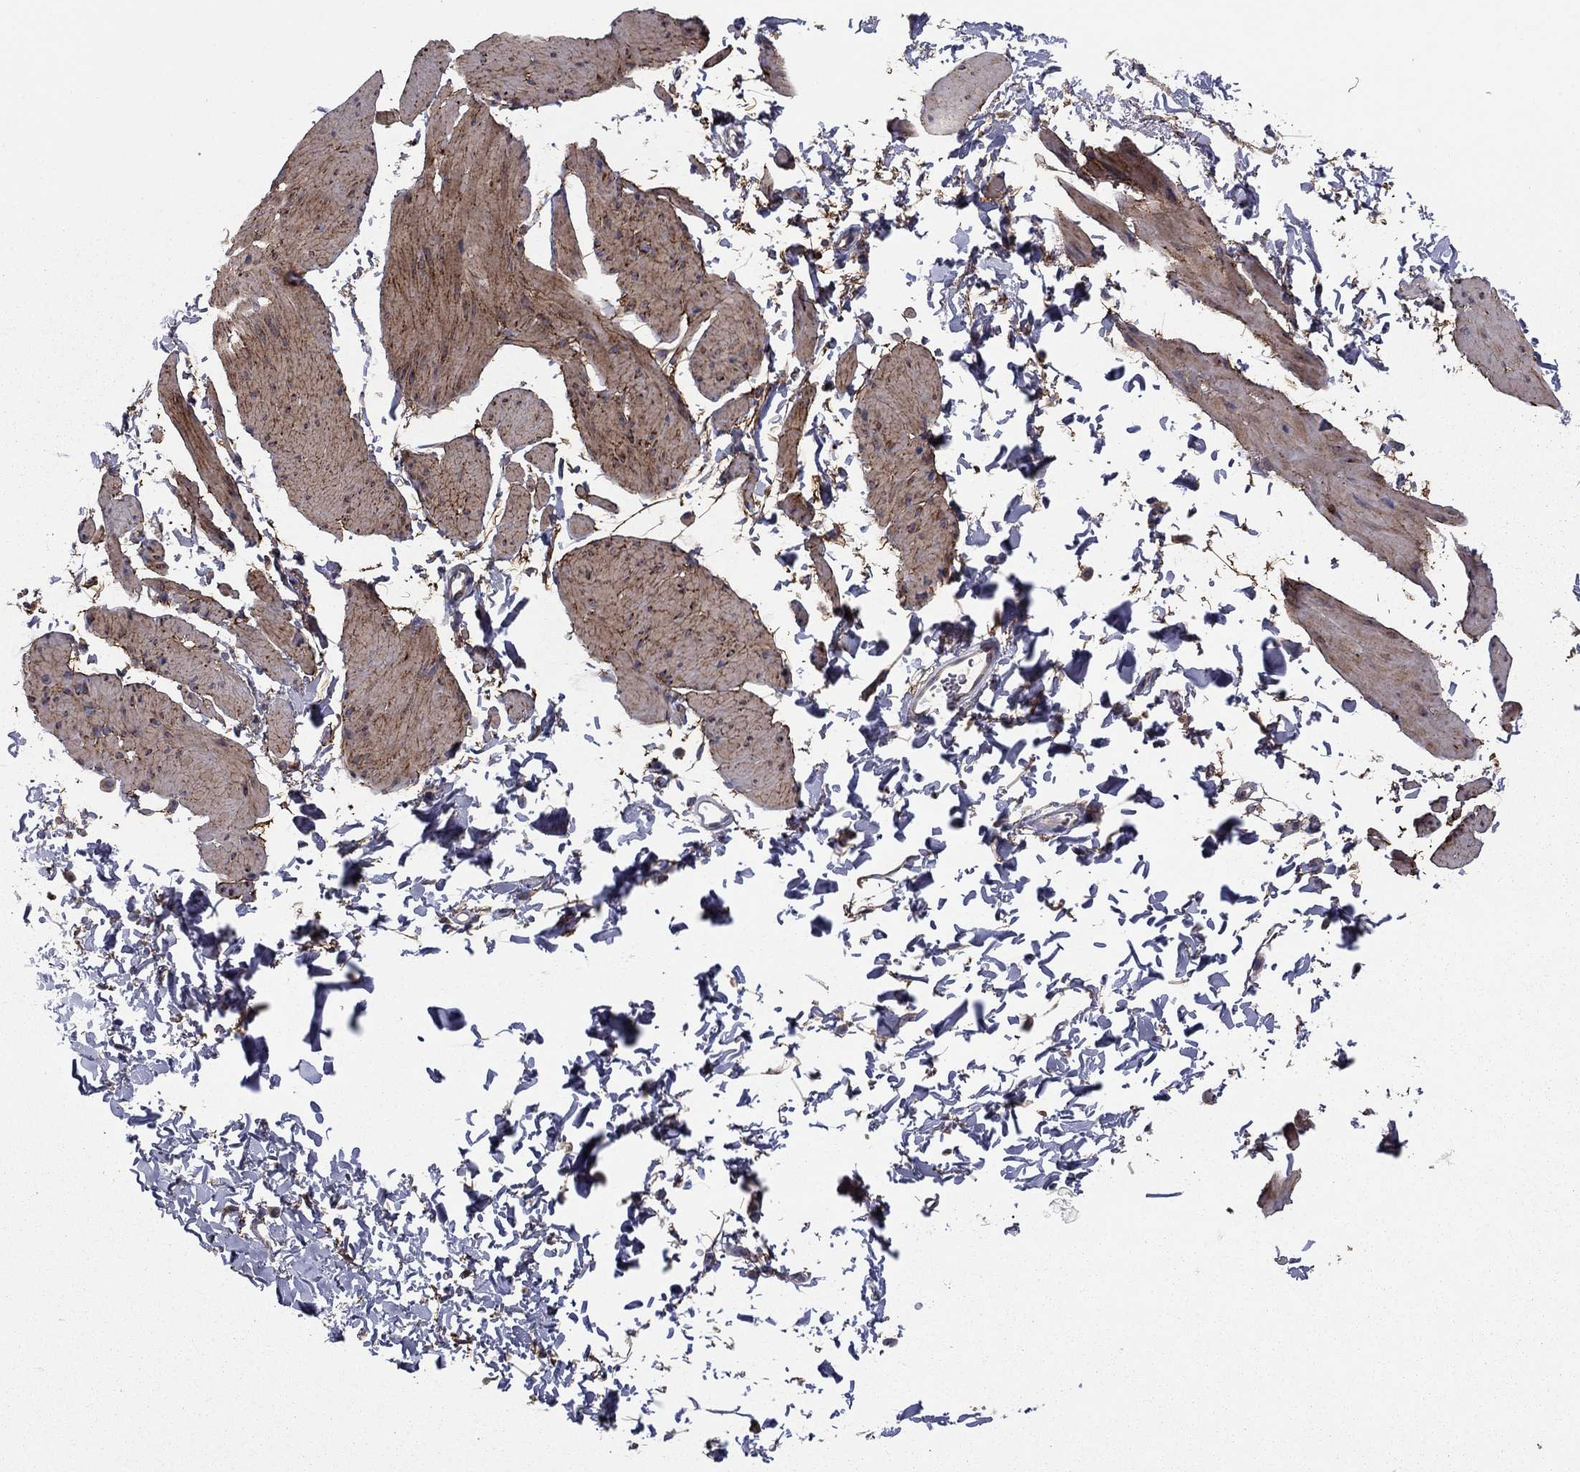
{"staining": {"intensity": "moderate", "quantity": "<25%", "location": "cytoplasmic/membranous"}, "tissue": "smooth muscle", "cell_type": "Smooth muscle cells", "image_type": "normal", "snomed": [{"axis": "morphology", "description": "Normal tissue, NOS"}, {"axis": "topography", "description": "Adipose tissue"}, {"axis": "topography", "description": "Smooth muscle"}, {"axis": "topography", "description": "Peripheral nerve tissue"}], "caption": "Benign smooth muscle exhibits moderate cytoplasmic/membranous staining in about <25% of smooth muscle cells.", "gene": "RNF123", "patient": {"sex": "male", "age": 83}}